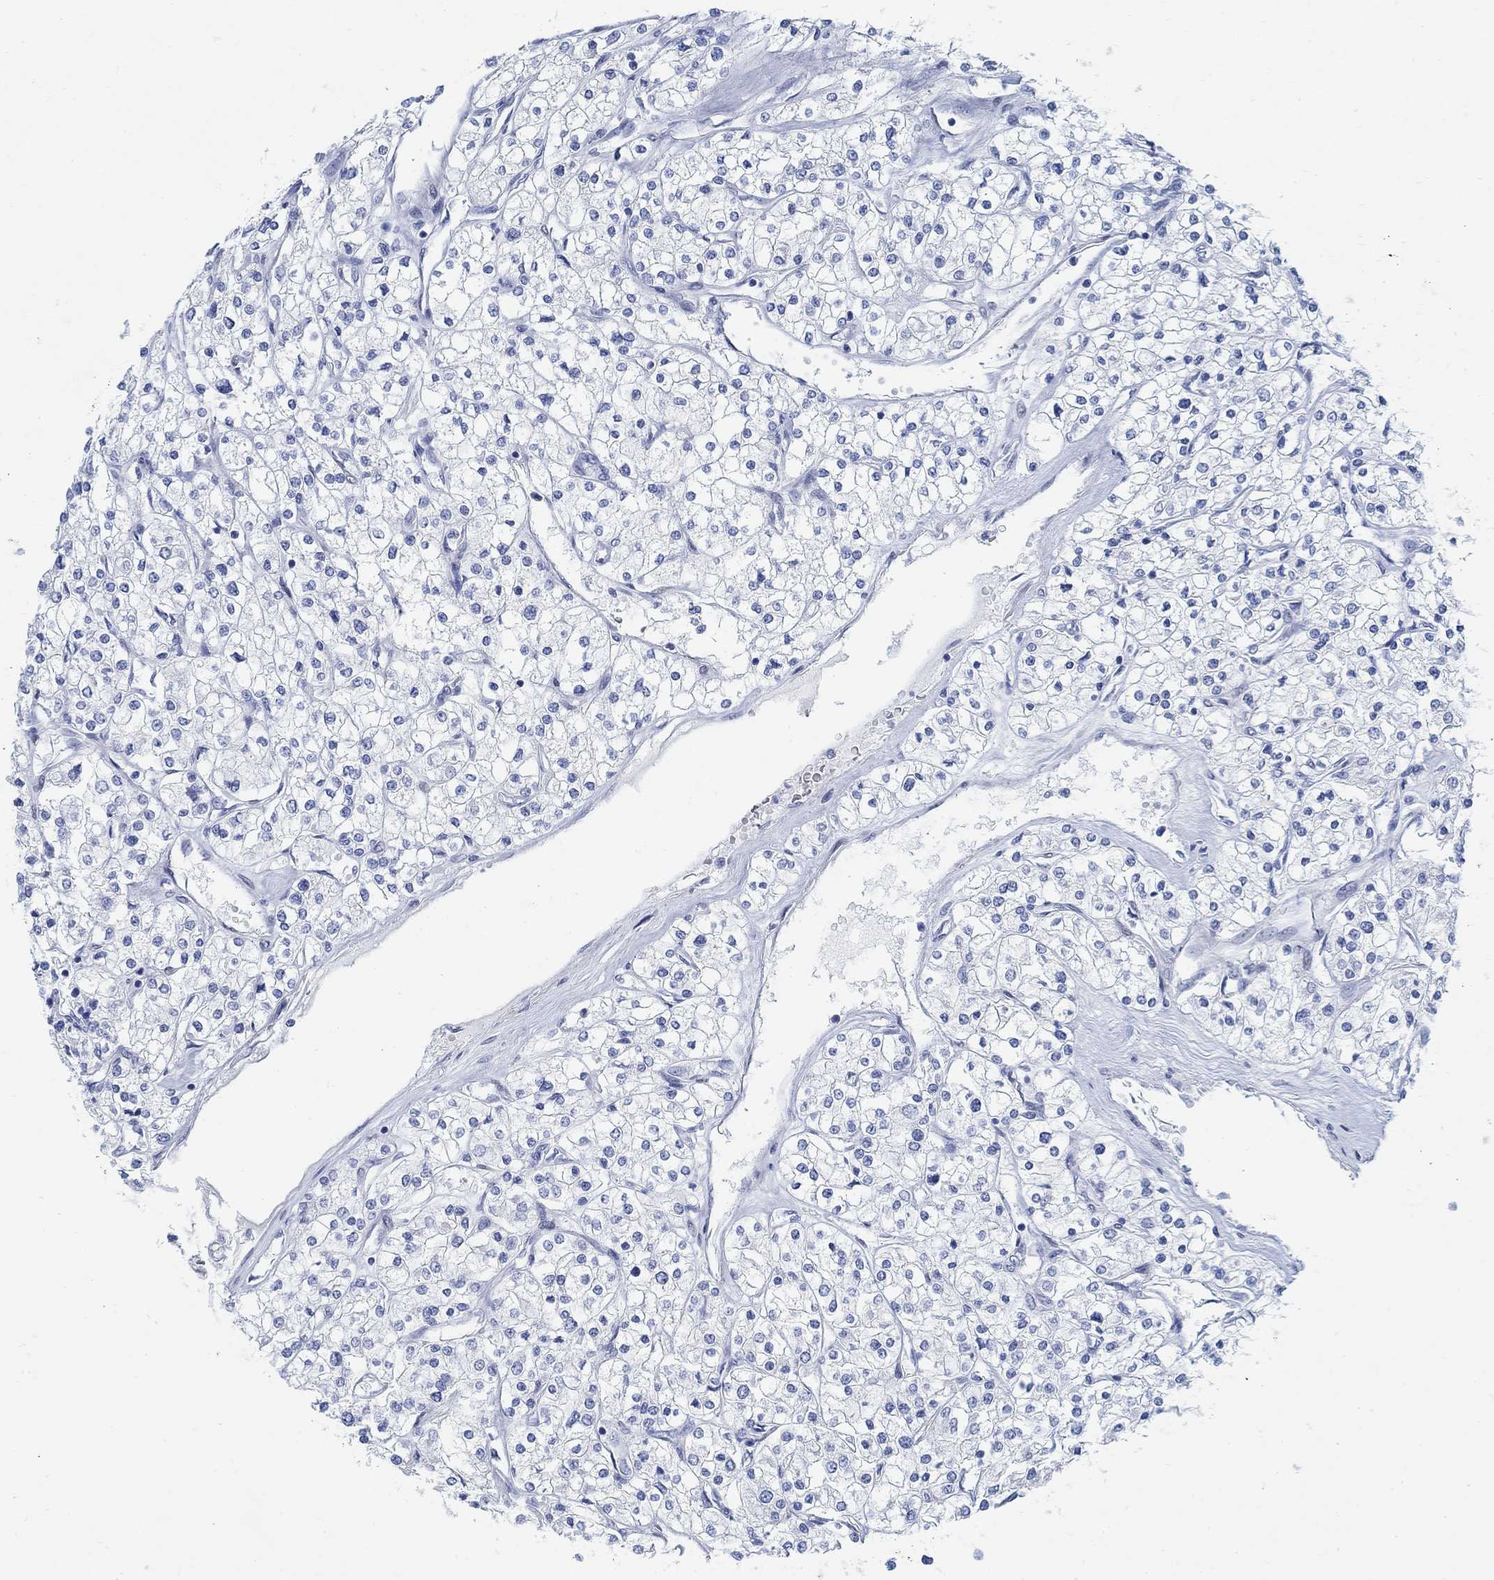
{"staining": {"intensity": "negative", "quantity": "none", "location": "none"}, "tissue": "renal cancer", "cell_type": "Tumor cells", "image_type": "cancer", "snomed": [{"axis": "morphology", "description": "Adenocarcinoma, NOS"}, {"axis": "topography", "description": "Kidney"}], "caption": "High power microscopy micrograph of an immunohistochemistry (IHC) image of renal cancer (adenocarcinoma), revealing no significant staining in tumor cells. (DAB (3,3'-diaminobenzidine) IHC, high magnification).", "gene": "RBM20", "patient": {"sex": "male", "age": 80}}